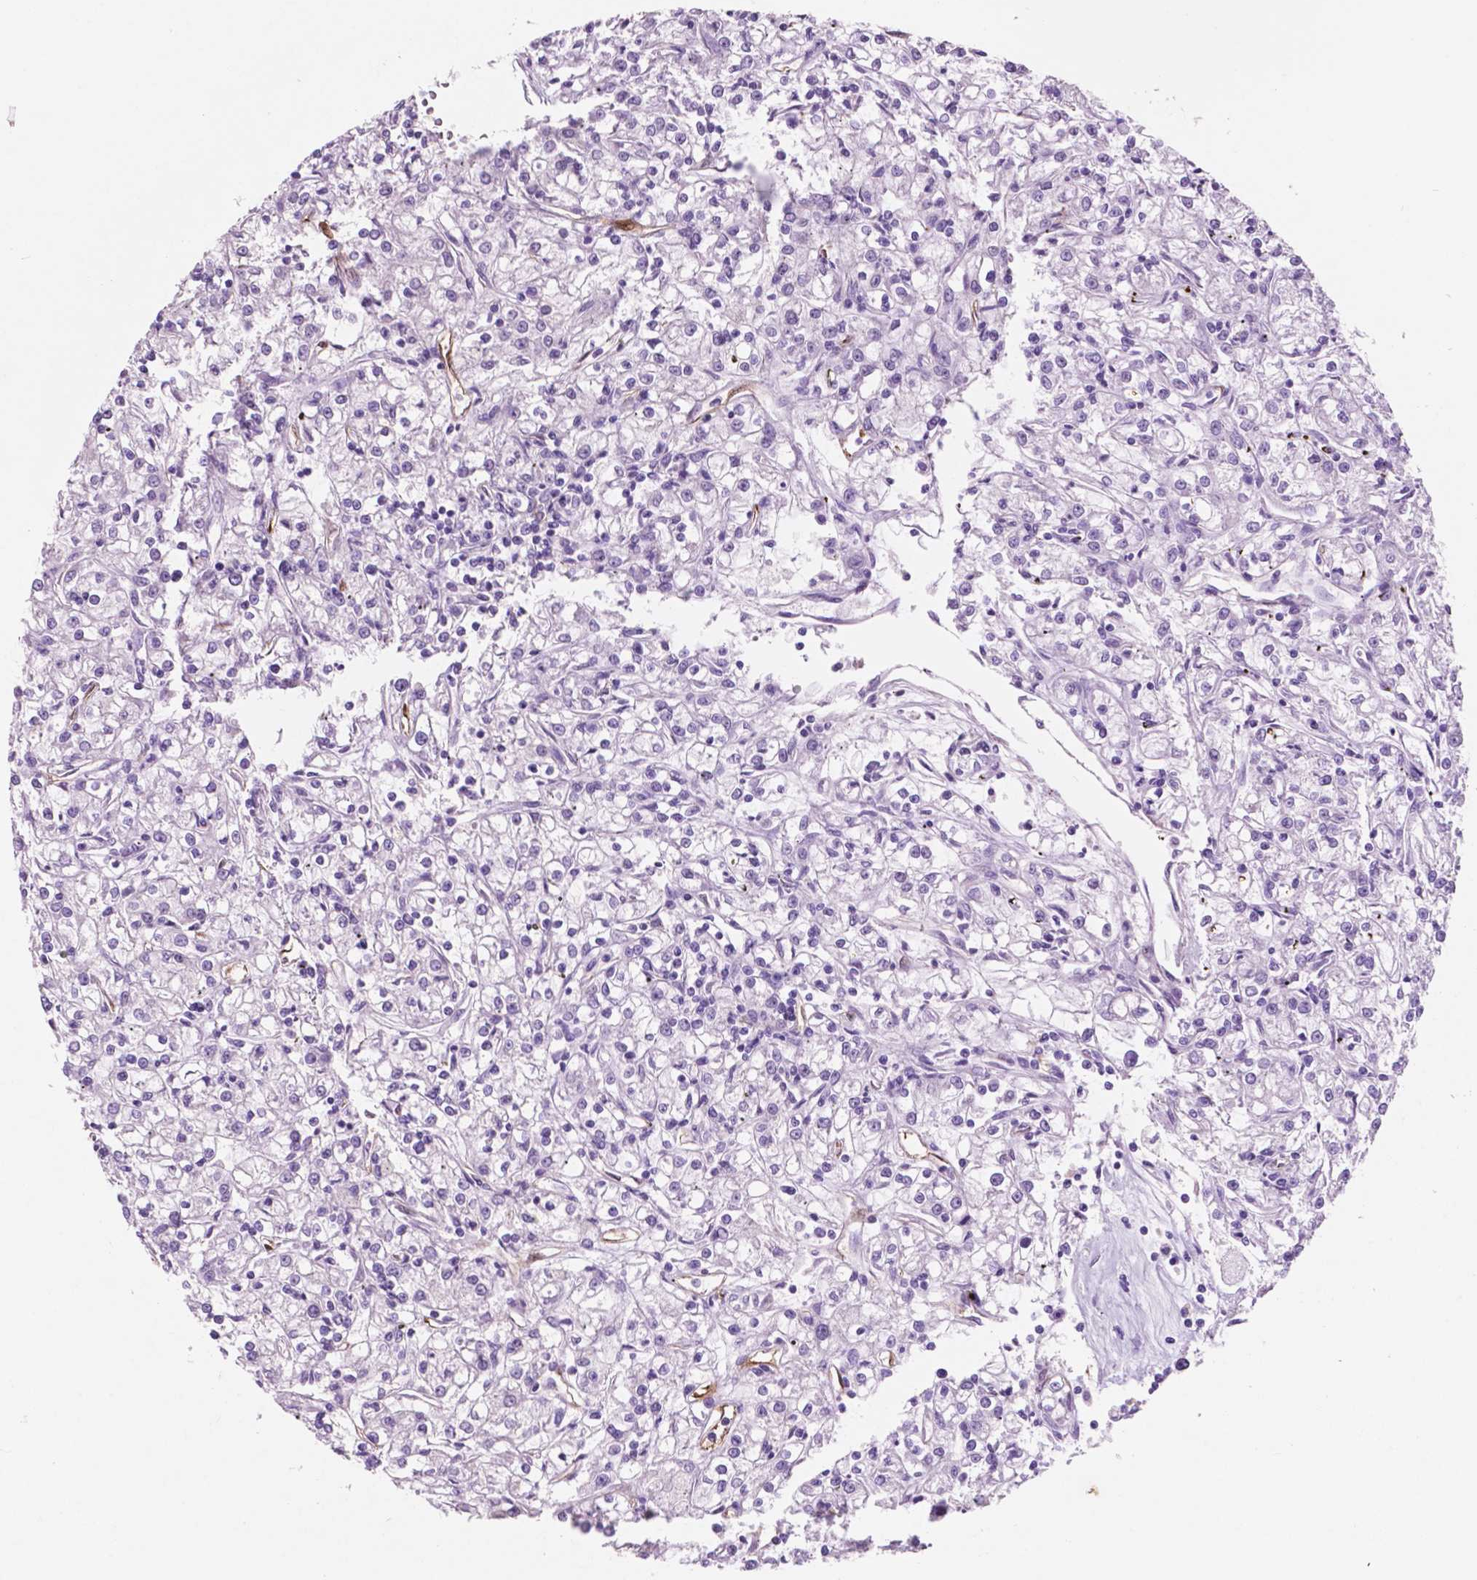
{"staining": {"intensity": "negative", "quantity": "none", "location": "none"}, "tissue": "renal cancer", "cell_type": "Tumor cells", "image_type": "cancer", "snomed": [{"axis": "morphology", "description": "Adenocarcinoma, NOS"}, {"axis": "topography", "description": "Kidney"}], "caption": "A micrograph of human renal cancer is negative for staining in tumor cells.", "gene": "IDO1", "patient": {"sex": "female", "age": 59}}